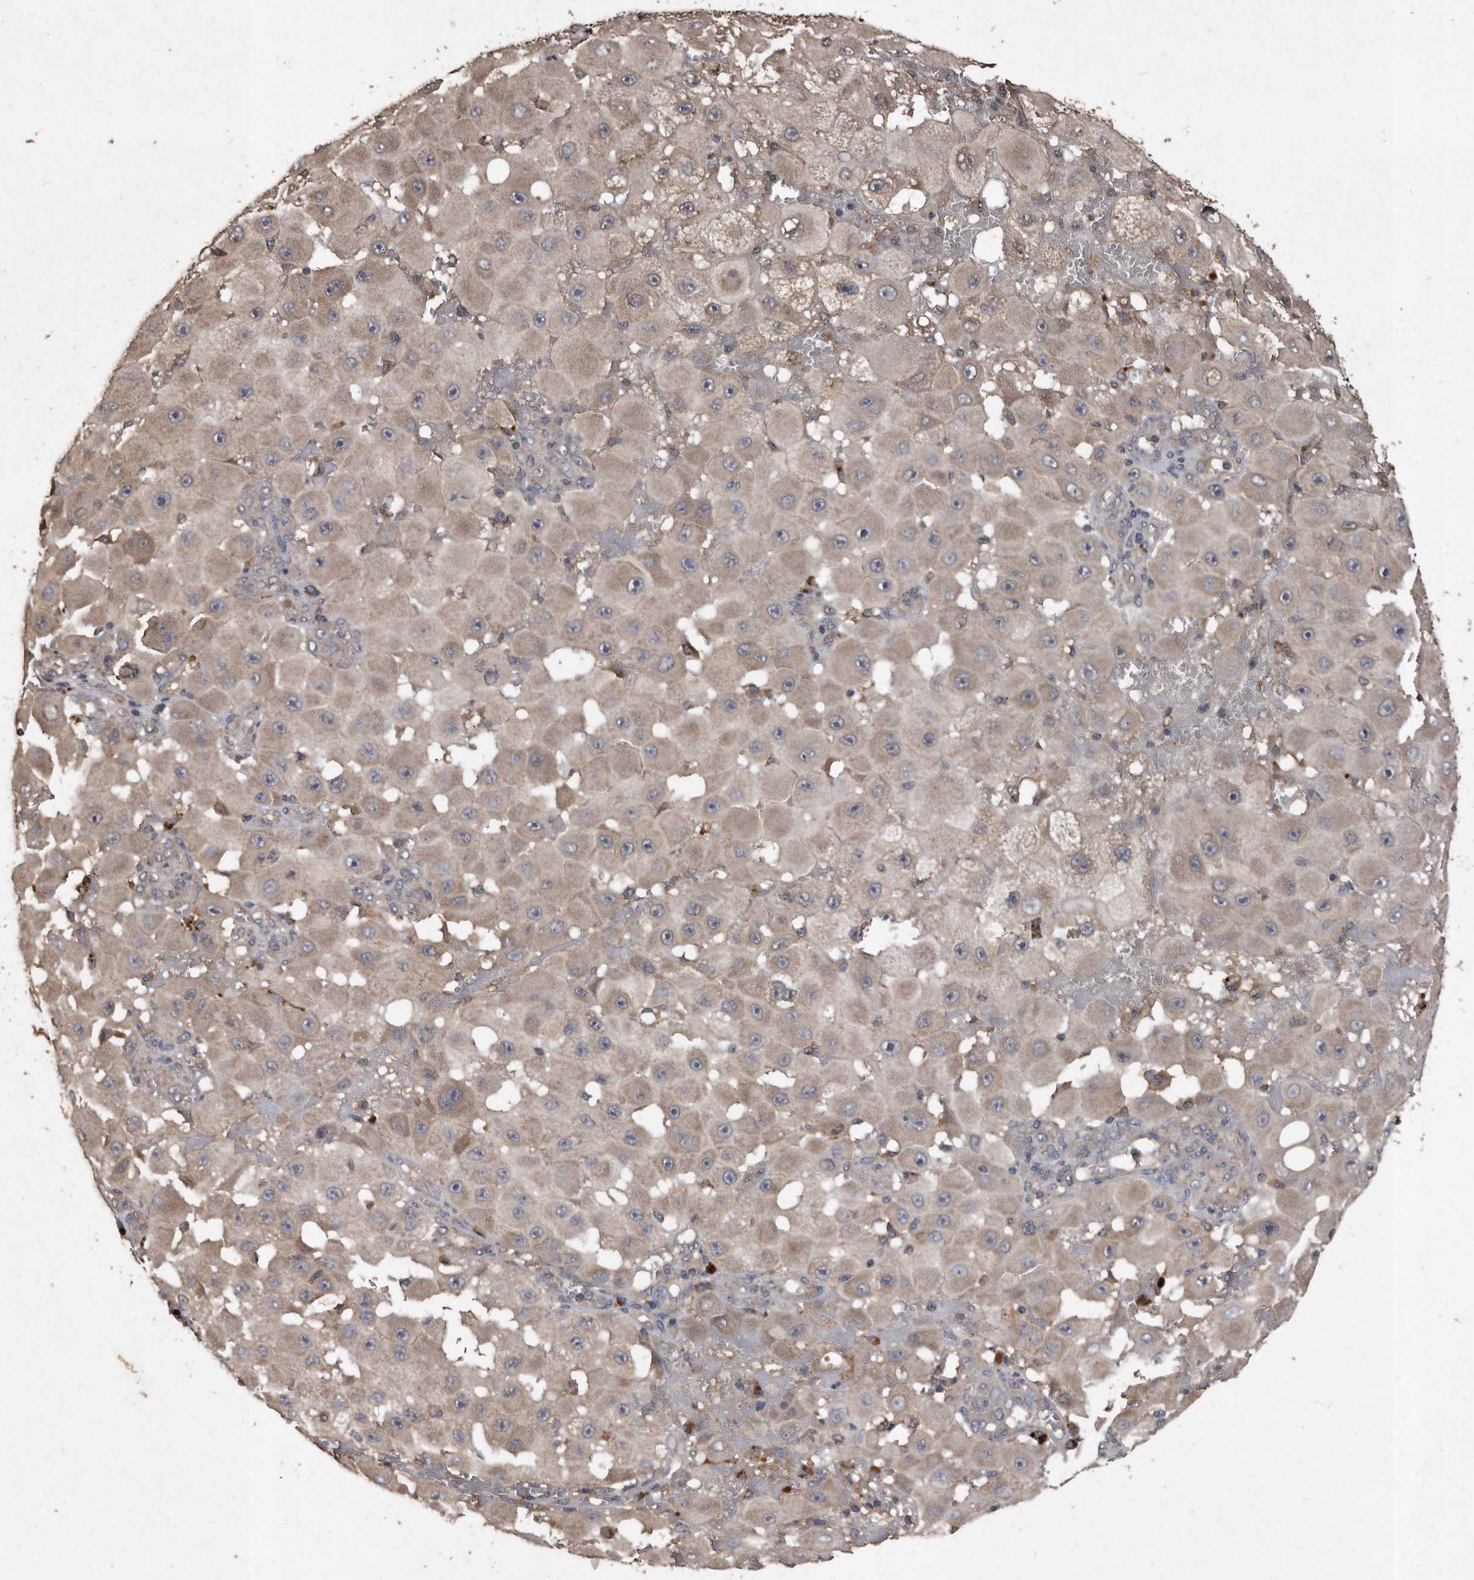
{"staining": {"intensity": "weak", "quantity": ">75%", "location": "cytoplasmic/membranous"}, "tissue": "melanoma", "cell_type": "Tumor cells", "image_type": "cancer", "snomed": [{"axis": "morphology", "description": "Malignant melanoma, NOS"}, {"axis": "topography", "description": "Skin"}], "caption": "Brown immunohistochemical staining in malignant melanoma displays weak cytoplasmic/membranous expression in about >75% of tumor cells.", "gene": "NRBP1", "patient": {"sex": "female", "age": 81}}